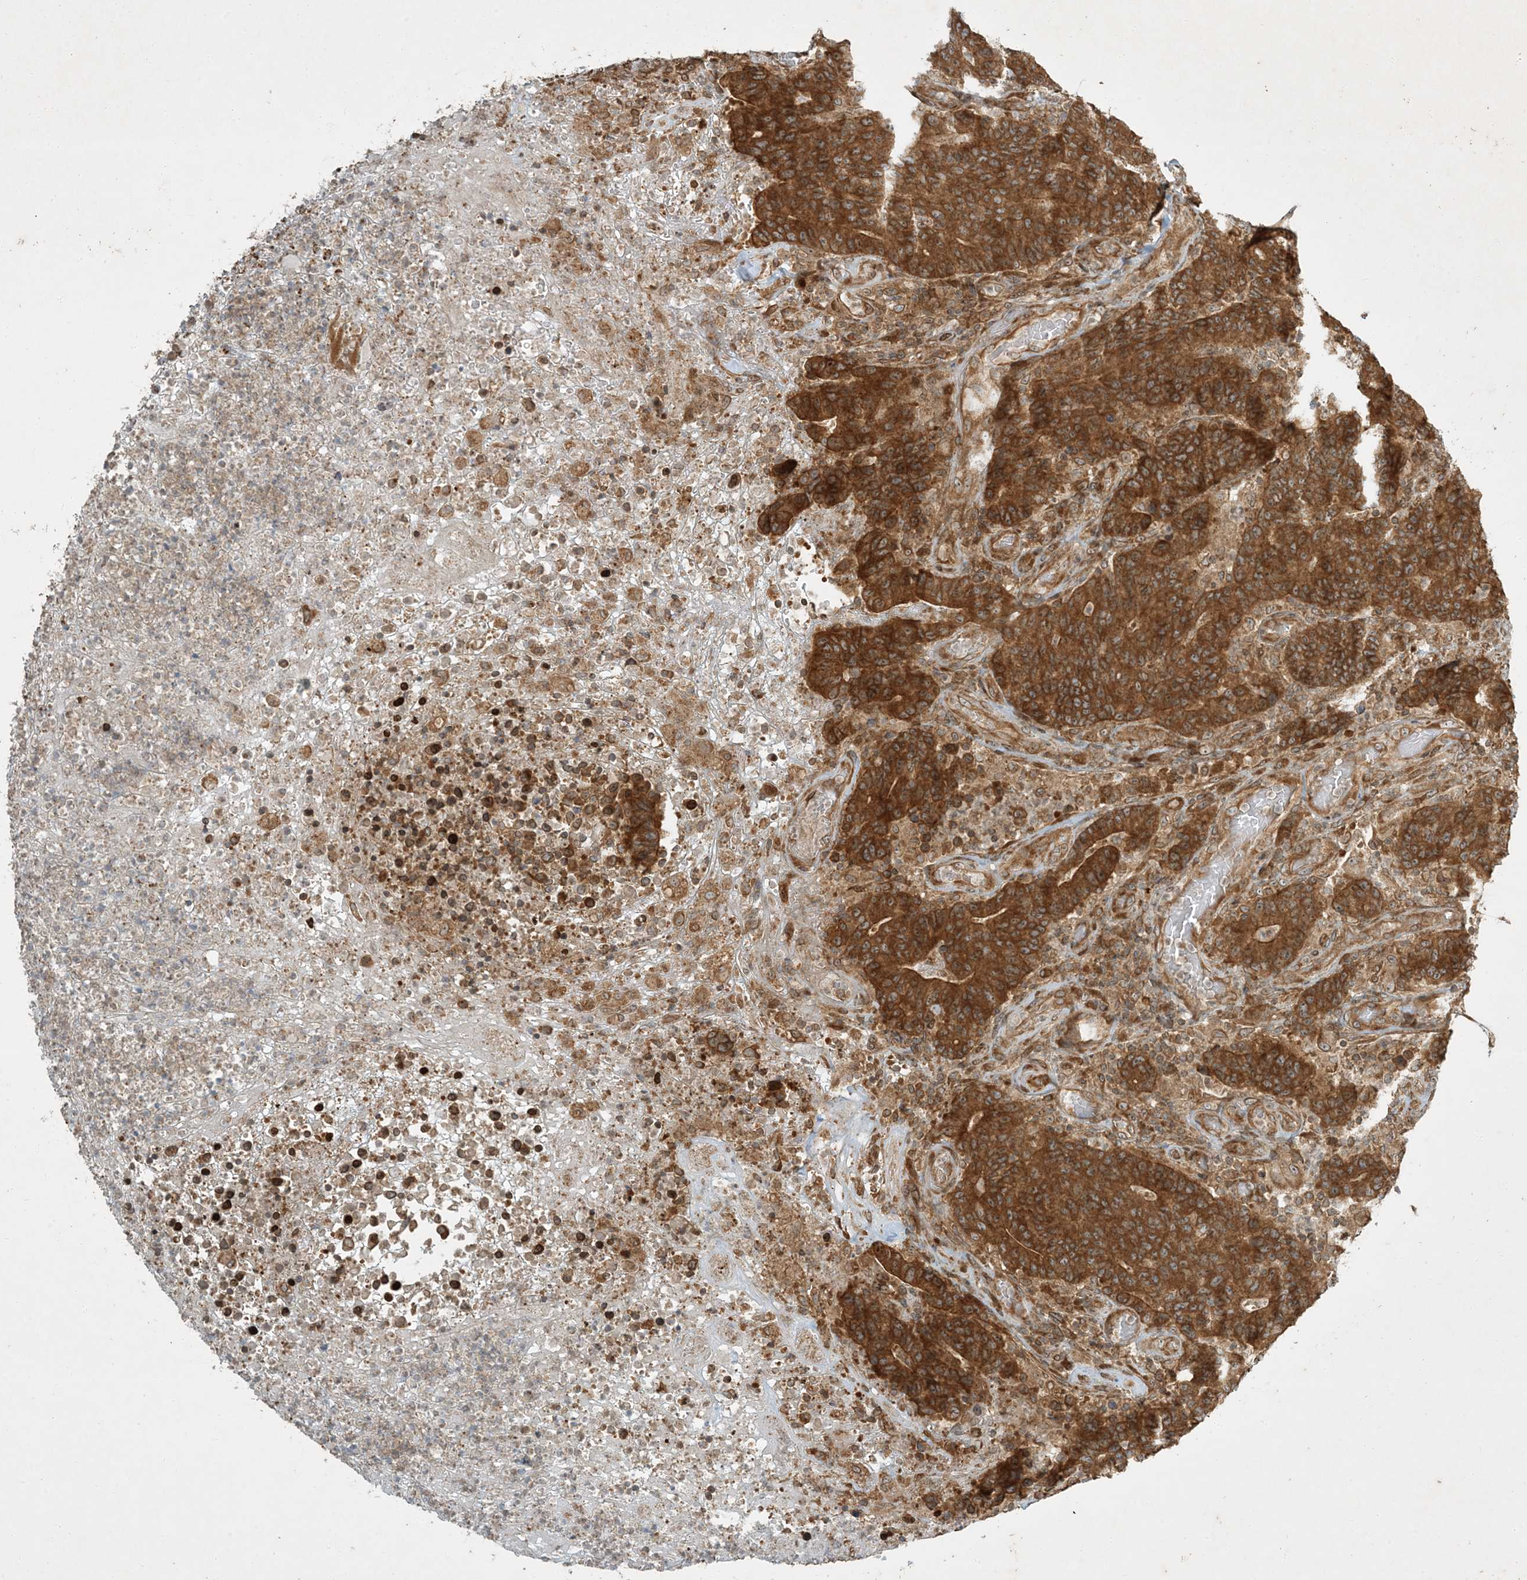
{"staining": {"intensity": "moderate", "quantity": ">75%", "location": "cytoplasmic/membranous"}, "tissue": "colorectal cancer", "cell_type": "Tumor cells", "image_type": "cancer", "snomed": [{"axis": "morphology", "description": "Normal tissue, NOS"}, {"axis": "morphology", "description": "Adenocarcinoma, NOS"}, {"axis": "topography", "description": "Colon"}], "caption": "There is medium levels of moderate cytoplasmic/membranous expression in tumor cells of adenocarcinoma (colorectal), as demonstrated by immunohistochemical staining (brown color).", "gene": "COMMD8", "patient": {"sex": "female", "age": 75}}